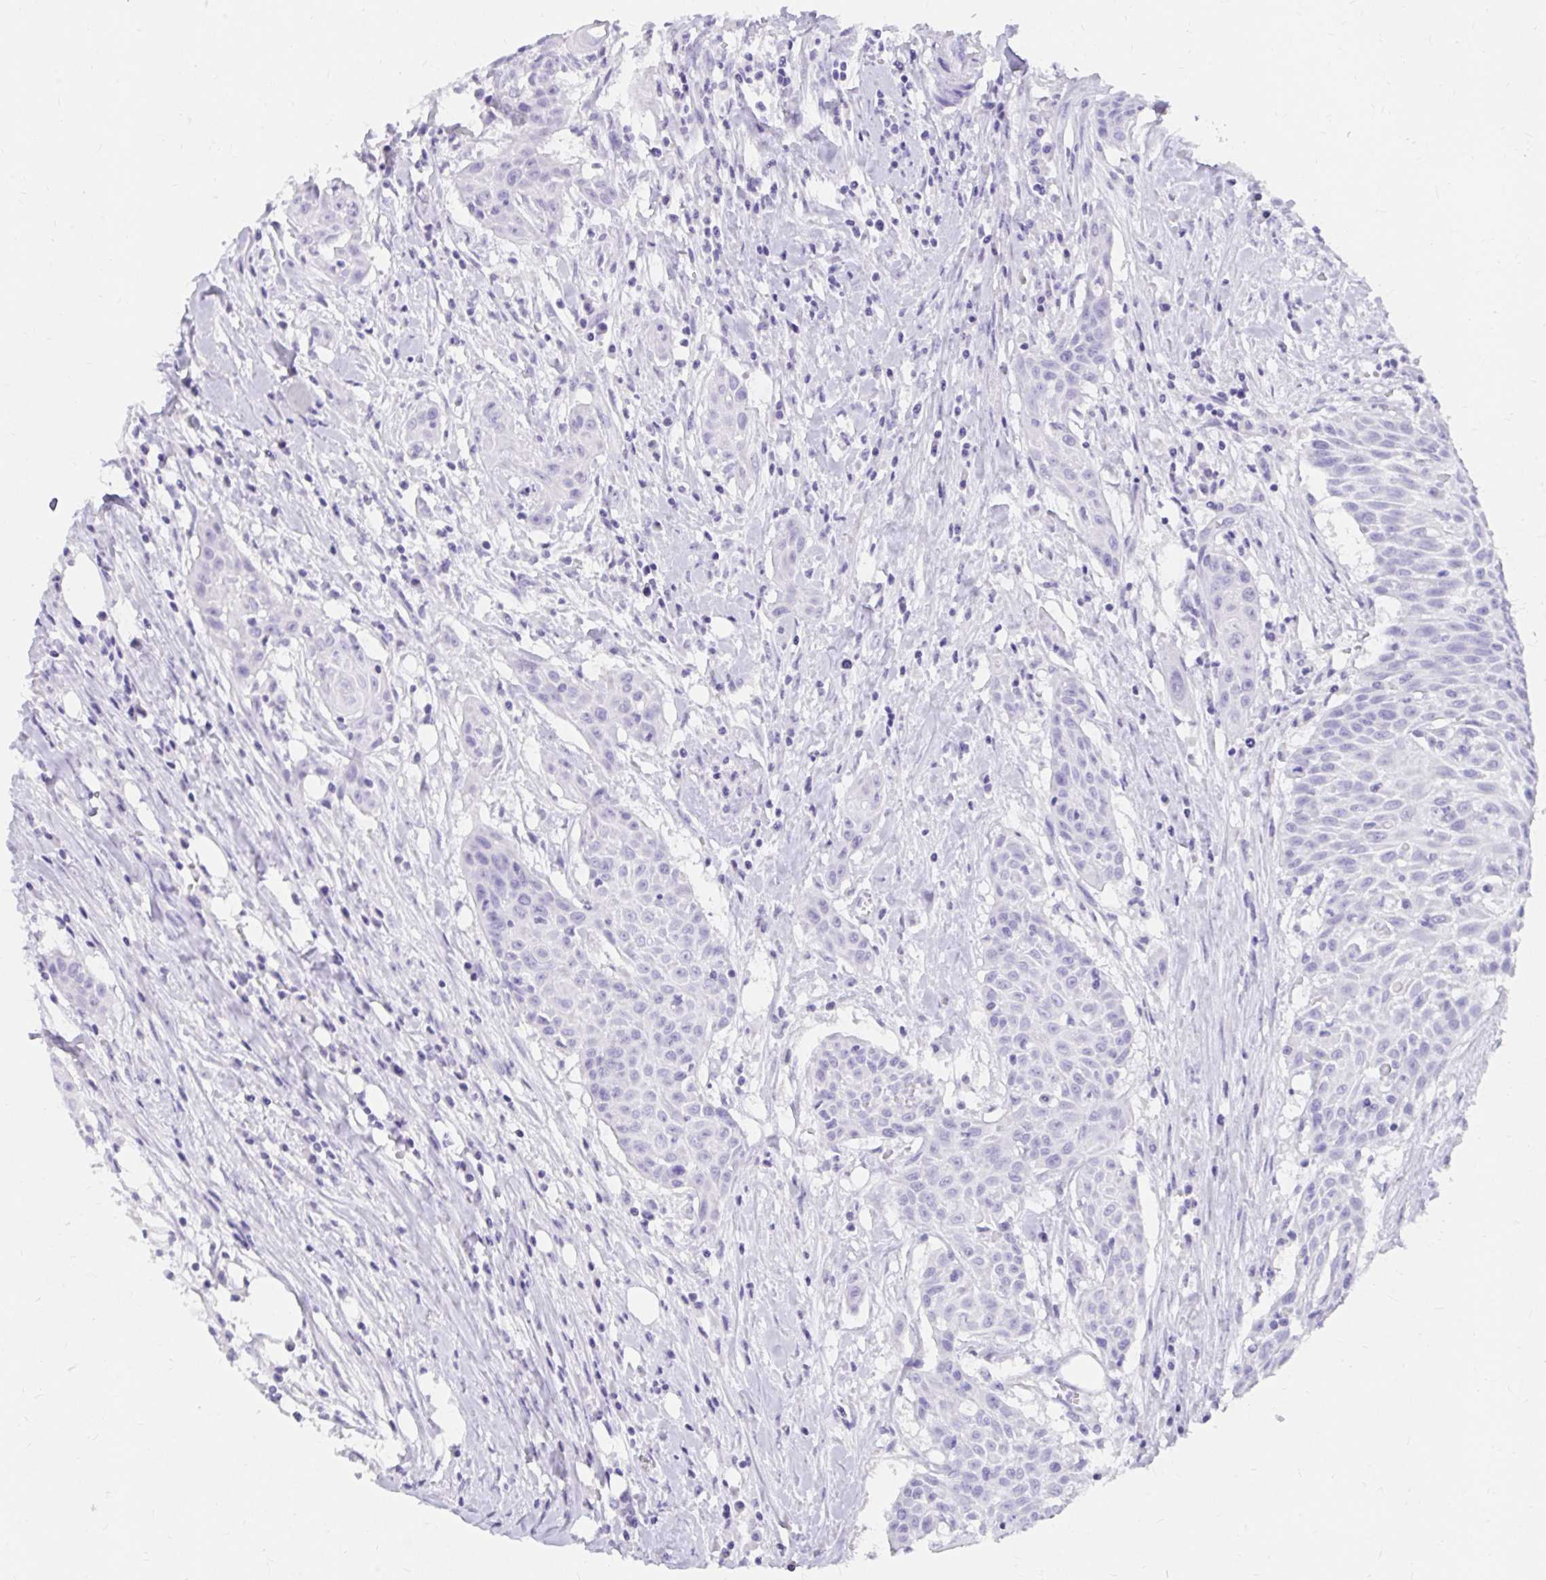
{"staining": {"intensity": "negative", "quantity": "none", "location": "none"}, "tissue": "head and neck cancer", "cell_type": "Tumor cells", "image_type": "cancer", "snomed": [{"axis": "morphology", "description": "Squamous cell carcinoma, NOS"}, {"axis": "topography", "description": "Lymph node"}, {"axis": "topography", "description": "Salivary gland"}, {"axis": "topography", "description": "Head-Neck"}], "caption": "There is no significant expression in tumor cells of head and neck cancer (squamous cell carcinoma).", "gene": "DPEP3", "patient": {"sex": "female", "age": 74}}